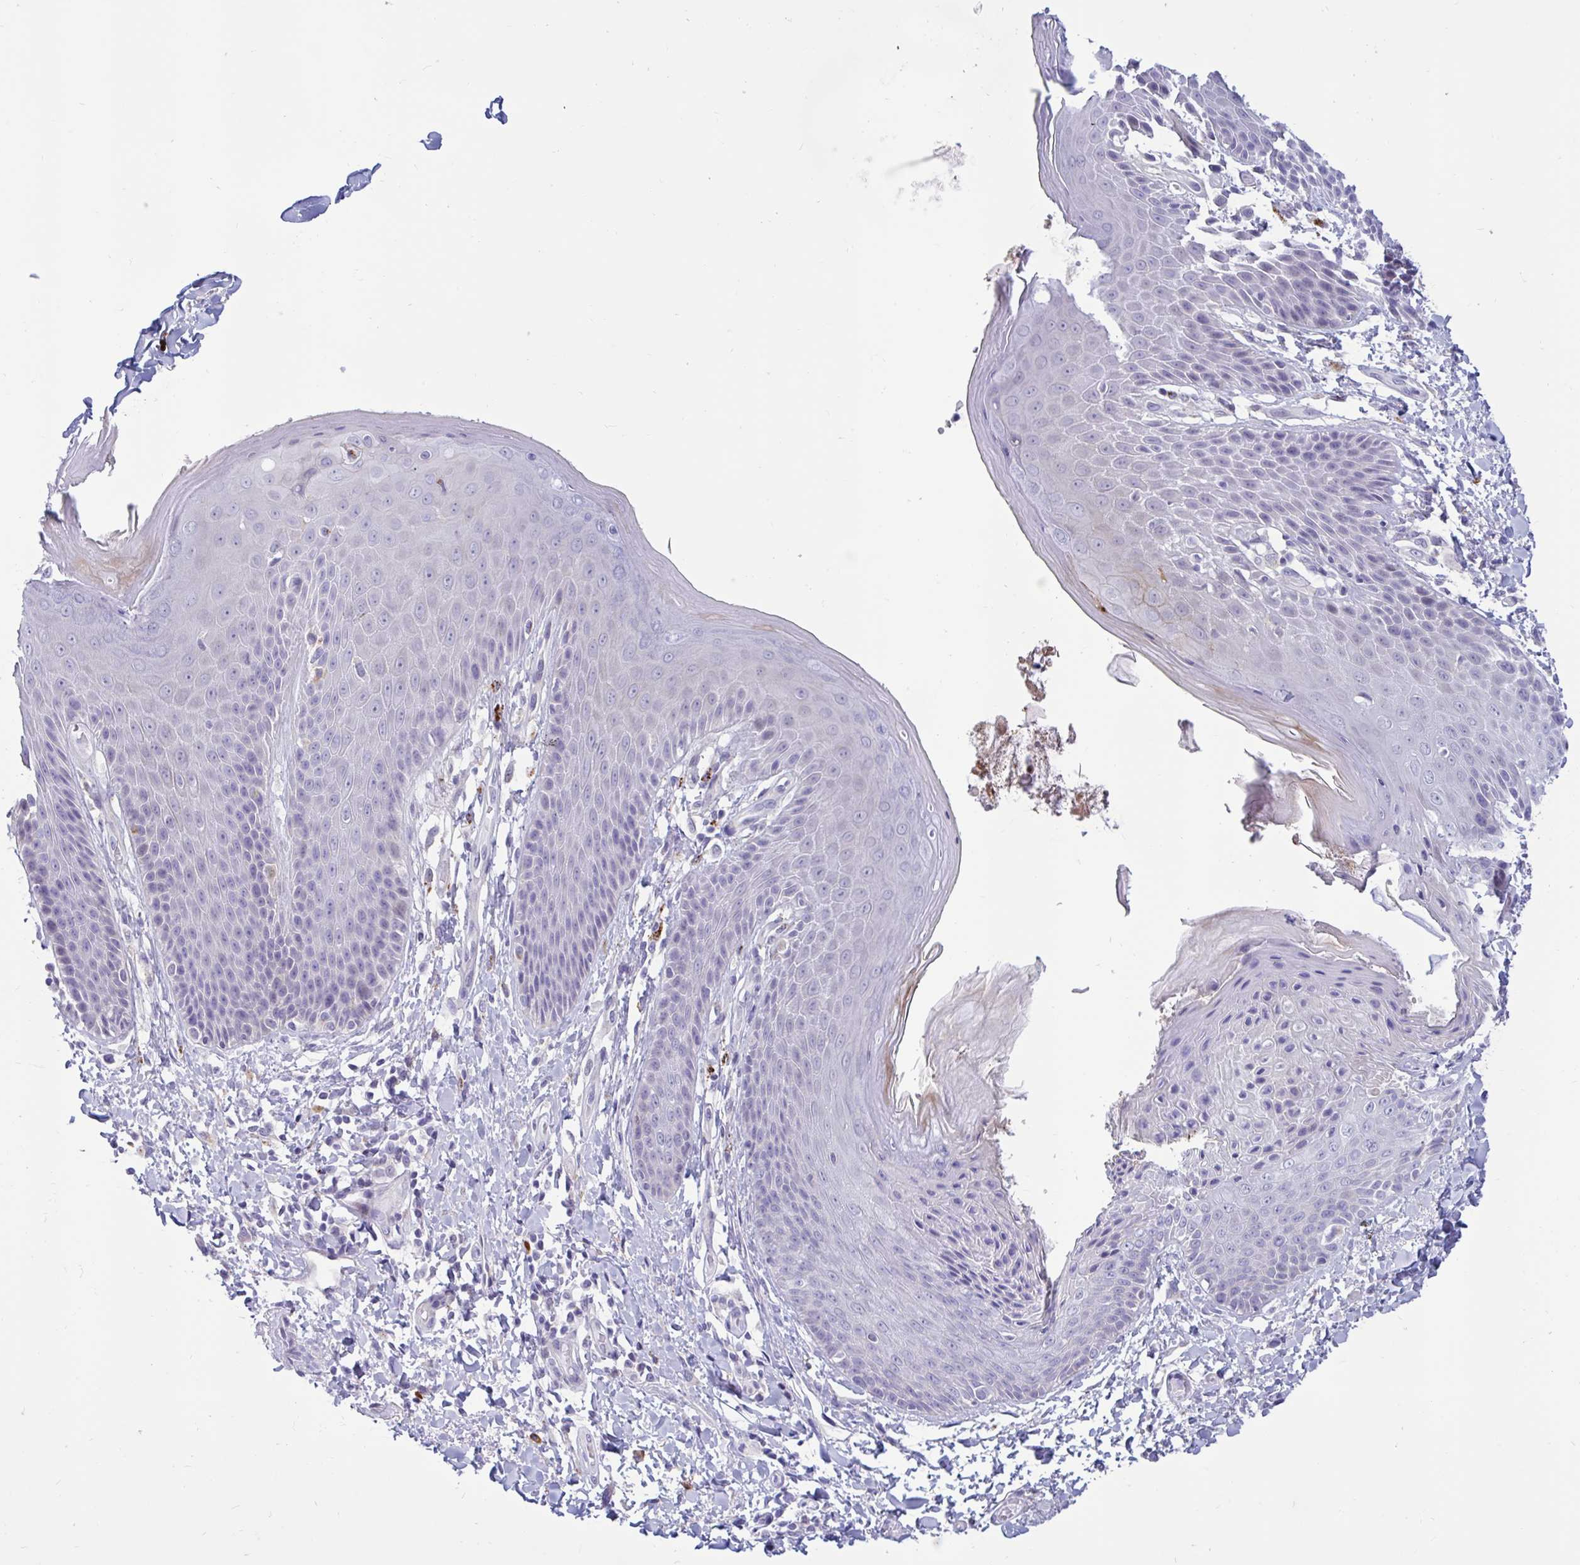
{"staining": {"intensity": "negative", "quantity": "none", "location": "none"}, "tissue": "skin", "cell_type": "Epidermal cells", "image_type": "normal", "snomed": [{"axis": "morphology", "description": "Normal tissue, NOS"}, {"axis": "topography", "description": "Anal"}, {"axis": "topography", "description": "Peripheral nerve tissue"}], "caption": "Skin was stained to show a protein in brown. There is no significant staining in epidermal cells. (DAB (3,3'-diaminobenzidine) immunohistochemistry with hematoxylin counter stain).", "gene": "FAM219B", "patient": {"sex": "male", "age": 51}}